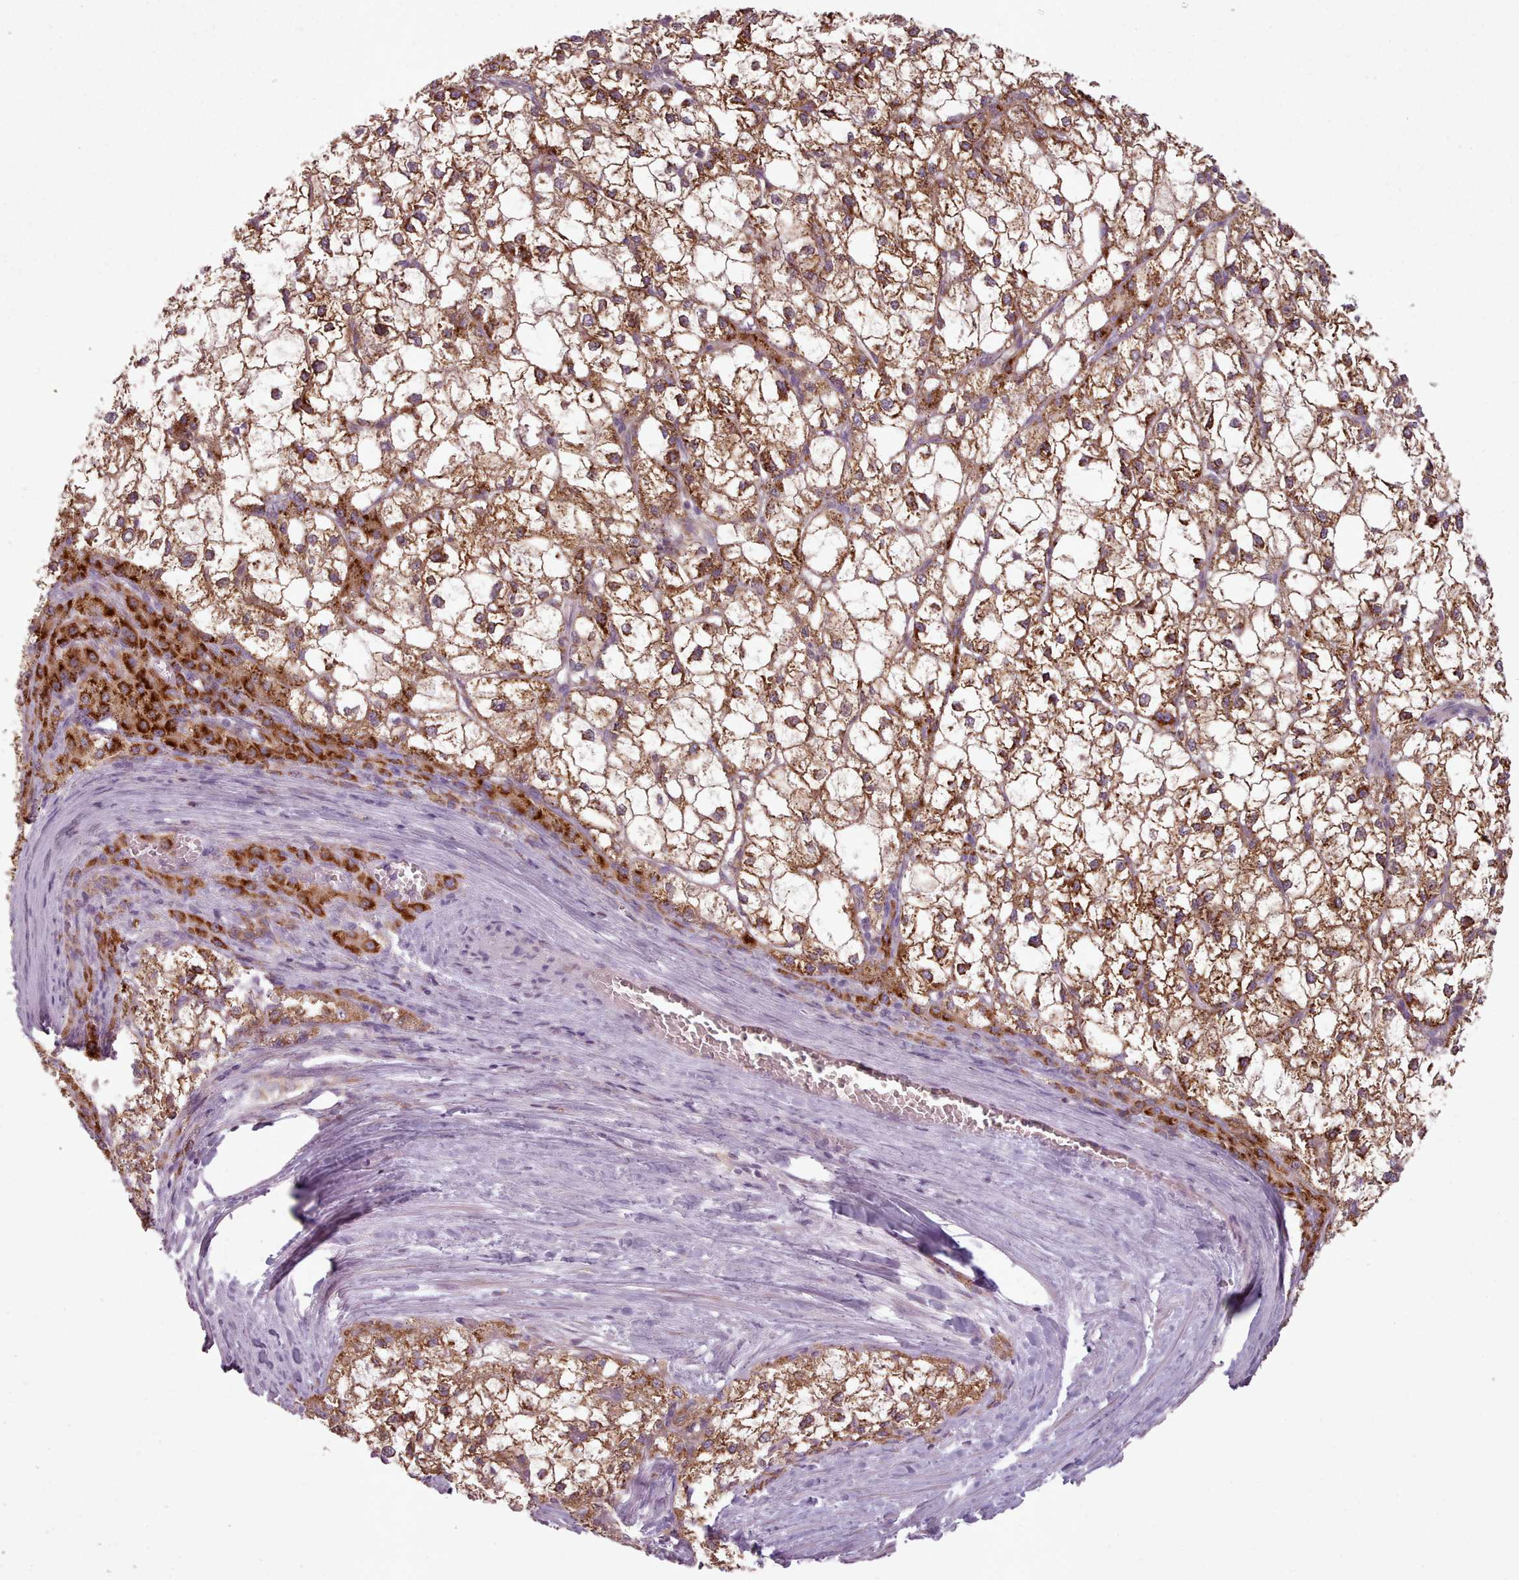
{"staining": {"intensity": "strong", "quantity": ">75%", "location": "cytoplasmic/membranous"}, "tissue": "liver cancer", "cell_type": "Tumor cells", "image_type": "cancer", "snomed": [{"axis": "morphology", "description": "Carcinoma, Hepatocellular, NOS"}, {"axis": "topography", "description": "Liver"}], "caption": "Liver cancer (hepatocellular carcinoma) was stained to show a protein in brown. There is high levels of strong cytoplasmic/membranous expression in about >75% of tumor cells.", "gene": "LAPTM5", "patient": {"sex": "female", "age": 43}}